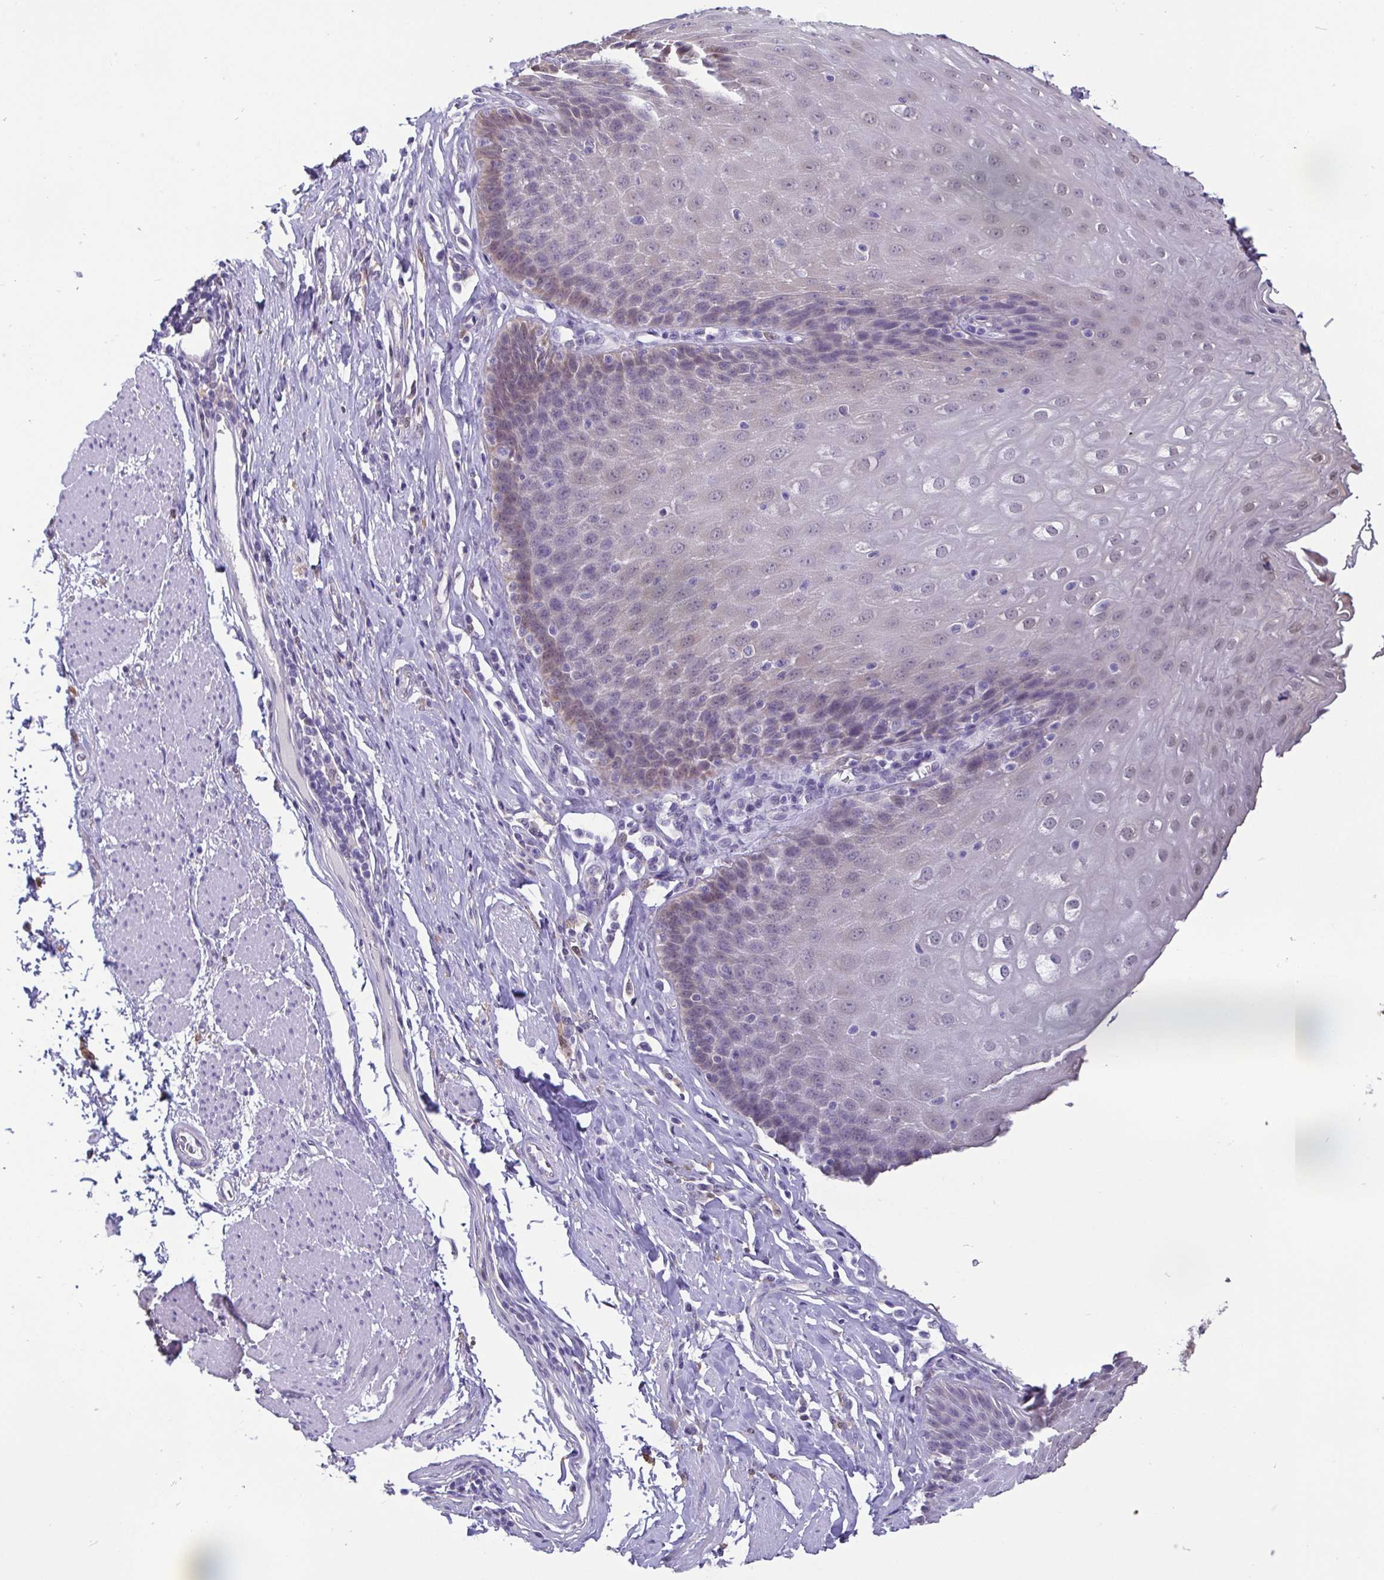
{"staining": {"intensity": "moderate", "quantity": "<25%", "location": "nuclear"}, "tissue": "esophagus", "cell_type": "Squamous epithelial cells", "image_type": "normal", "snomed": [{"axis": "morphology", "description": "Normal tissue, NOS"}, {"axis": "topography", "description": "Esophagus"}], "caption": "Approximately <25% of squamous epithelial cells in unremarkable esophagus demonstrate moderate nuclear protein staining as visualized by brown immunohistochemical staining.", "gene": "IDH1", "patient": {"sex": "female", "age": 61}}